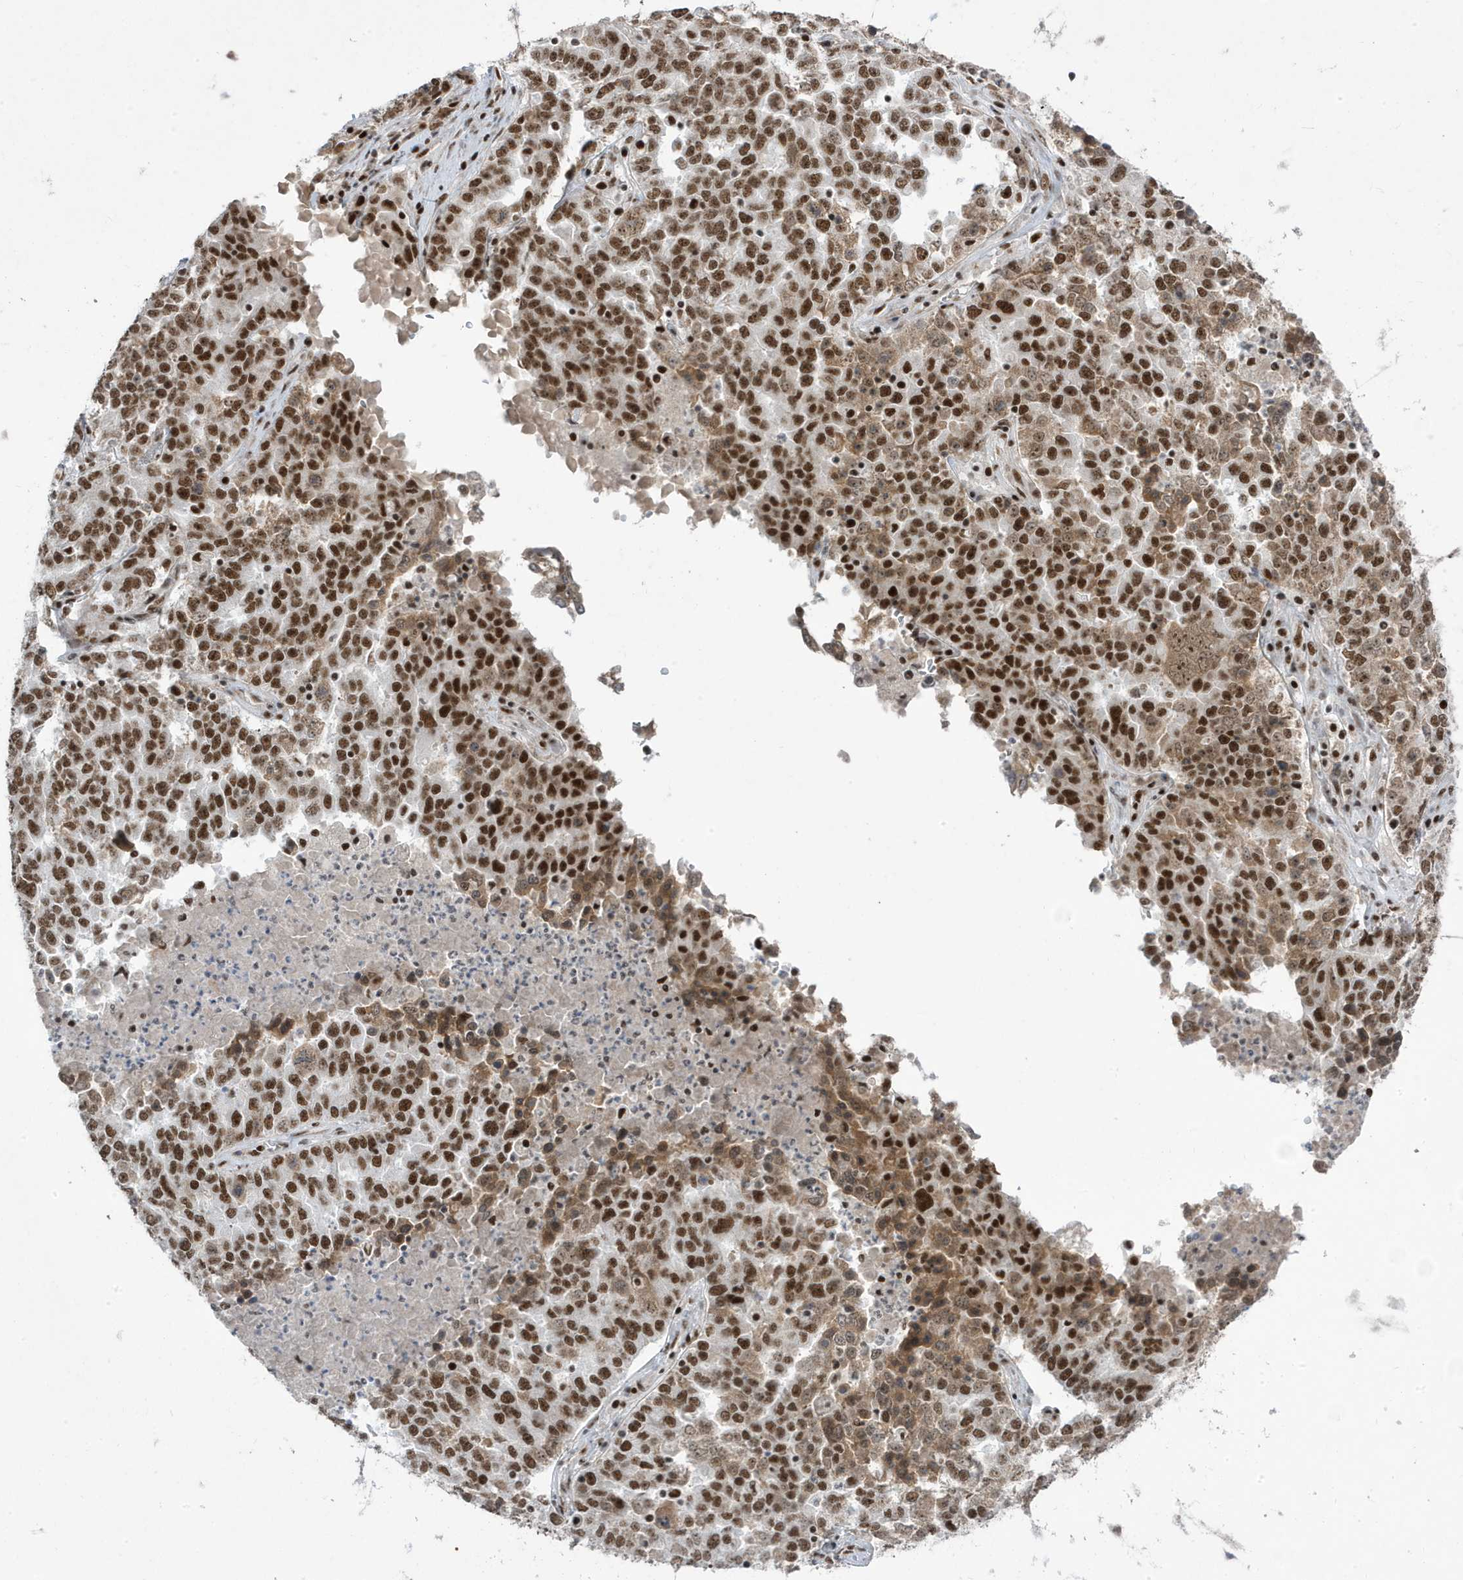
{"staining": {"intensity": "strong", "quantity": ">75%", "location": "nuclear"}, "tissue": "ovarian cancer", "cell_type": "Tumor cells", "image_type": "cancer", "snomed": [{"axis": "morphology", "description": "Carcinoma, endometroid"}, {"axis": "topography", "description": "Ovary"}], "caption": "High-power microscopy captured an IHC photomicrograph of endometroid carcinoma (ovarian), revealing strong nuclear expression in about >75% of tumor cells. Using DAB (brown) and hematoxylin (blue) stains, captured at high magnification using brightfield microscopy.", "gene": "MTREX", "patient": {"sex": "female", "age": 62}}